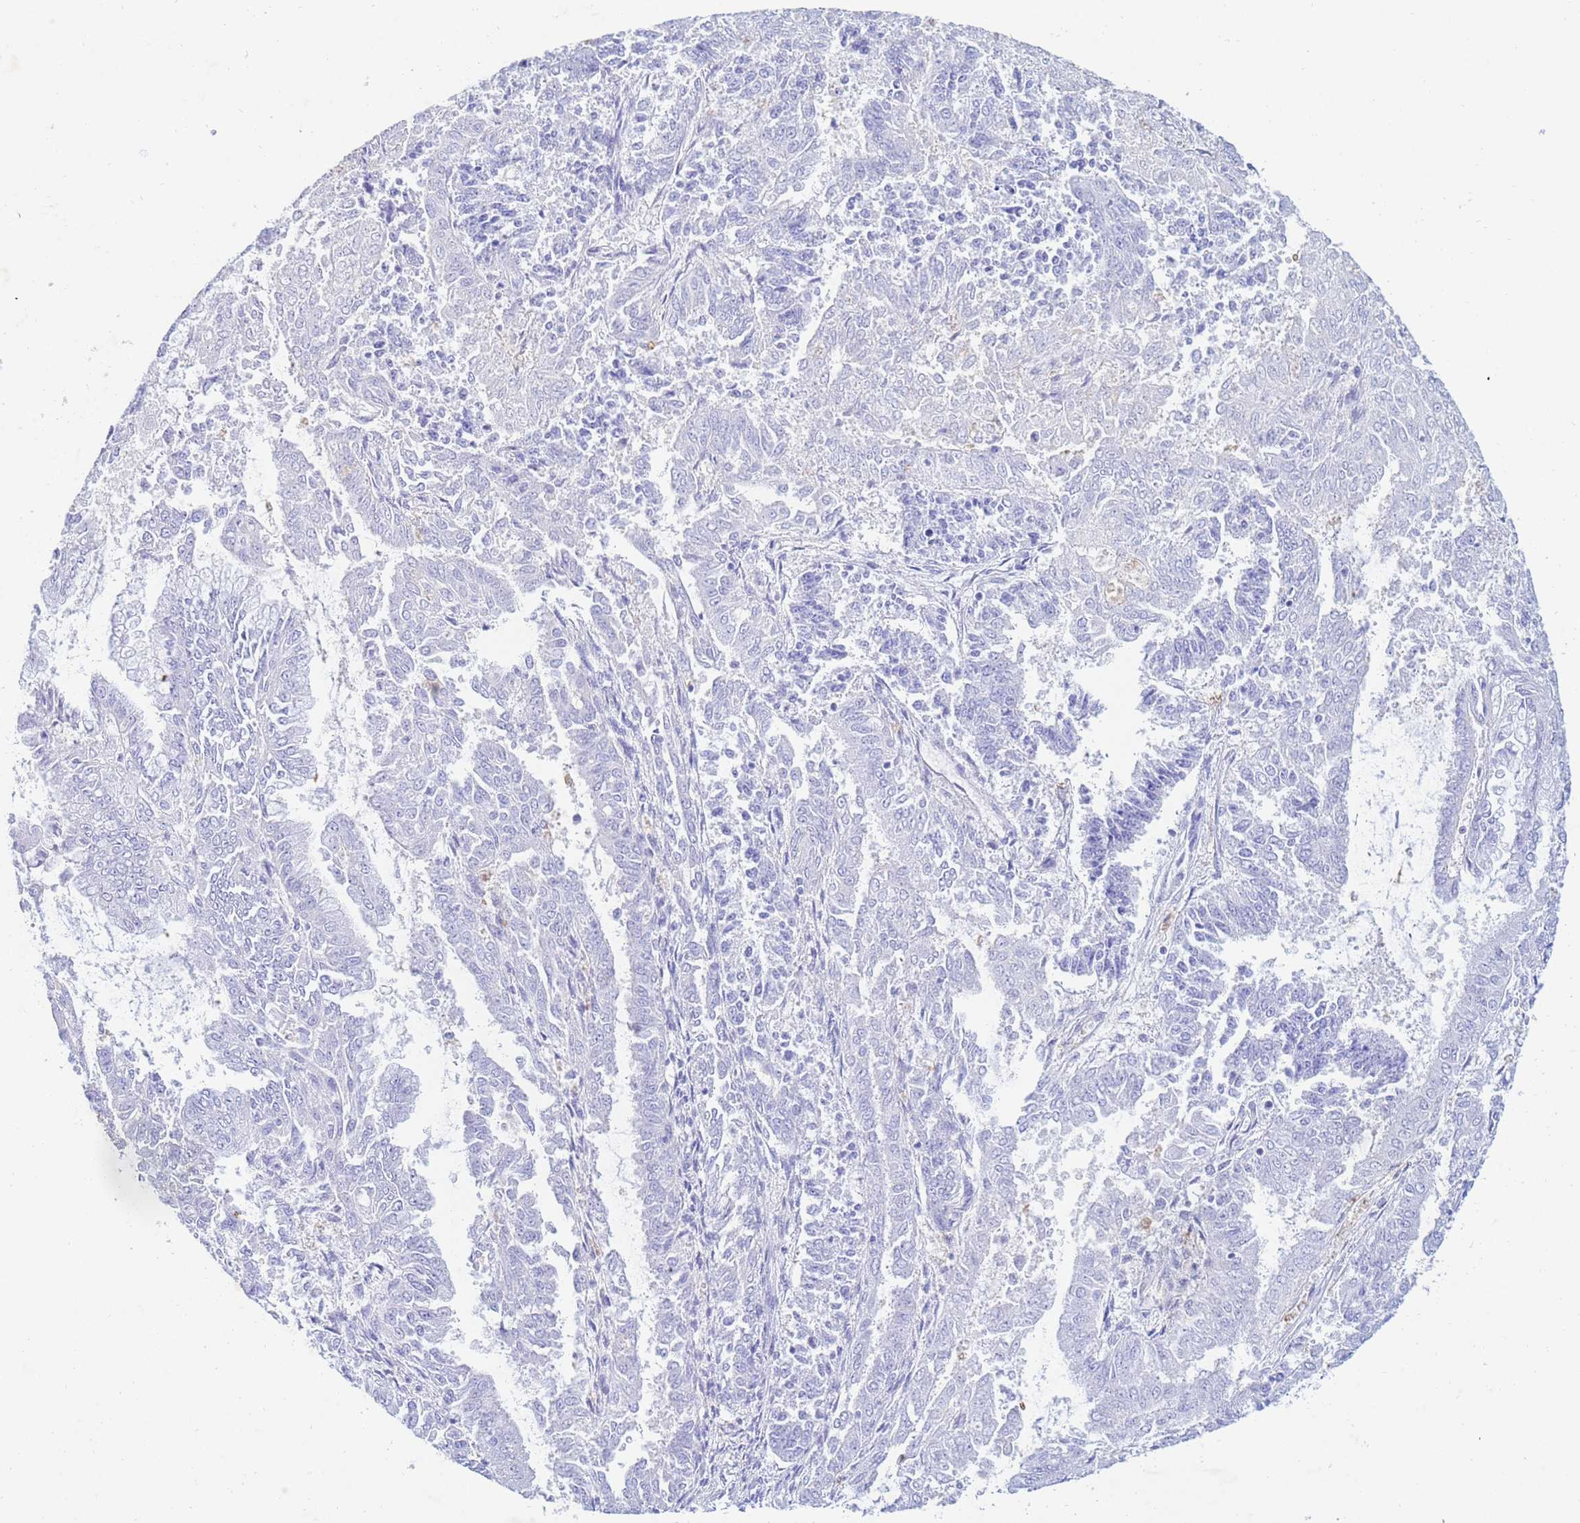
{"staining": {"intensity": "negative", "quantity": "none", "location": "none"}, "tissue": "endometrial cancer", "cell_type": "Tumor cells", "image_type": "cancer", "snomed": [{"axis": "morphology", "description": "Adenocarcinoma, NOS"}, {"axis": "topography", "description": "Endometrium"}], "caption": "Tumor cells are negative for brown protein staining in endometrial cancer (adenocarcinoma).", "gene": "CSTB", "patient": {"sex": "female", "age": 73}}